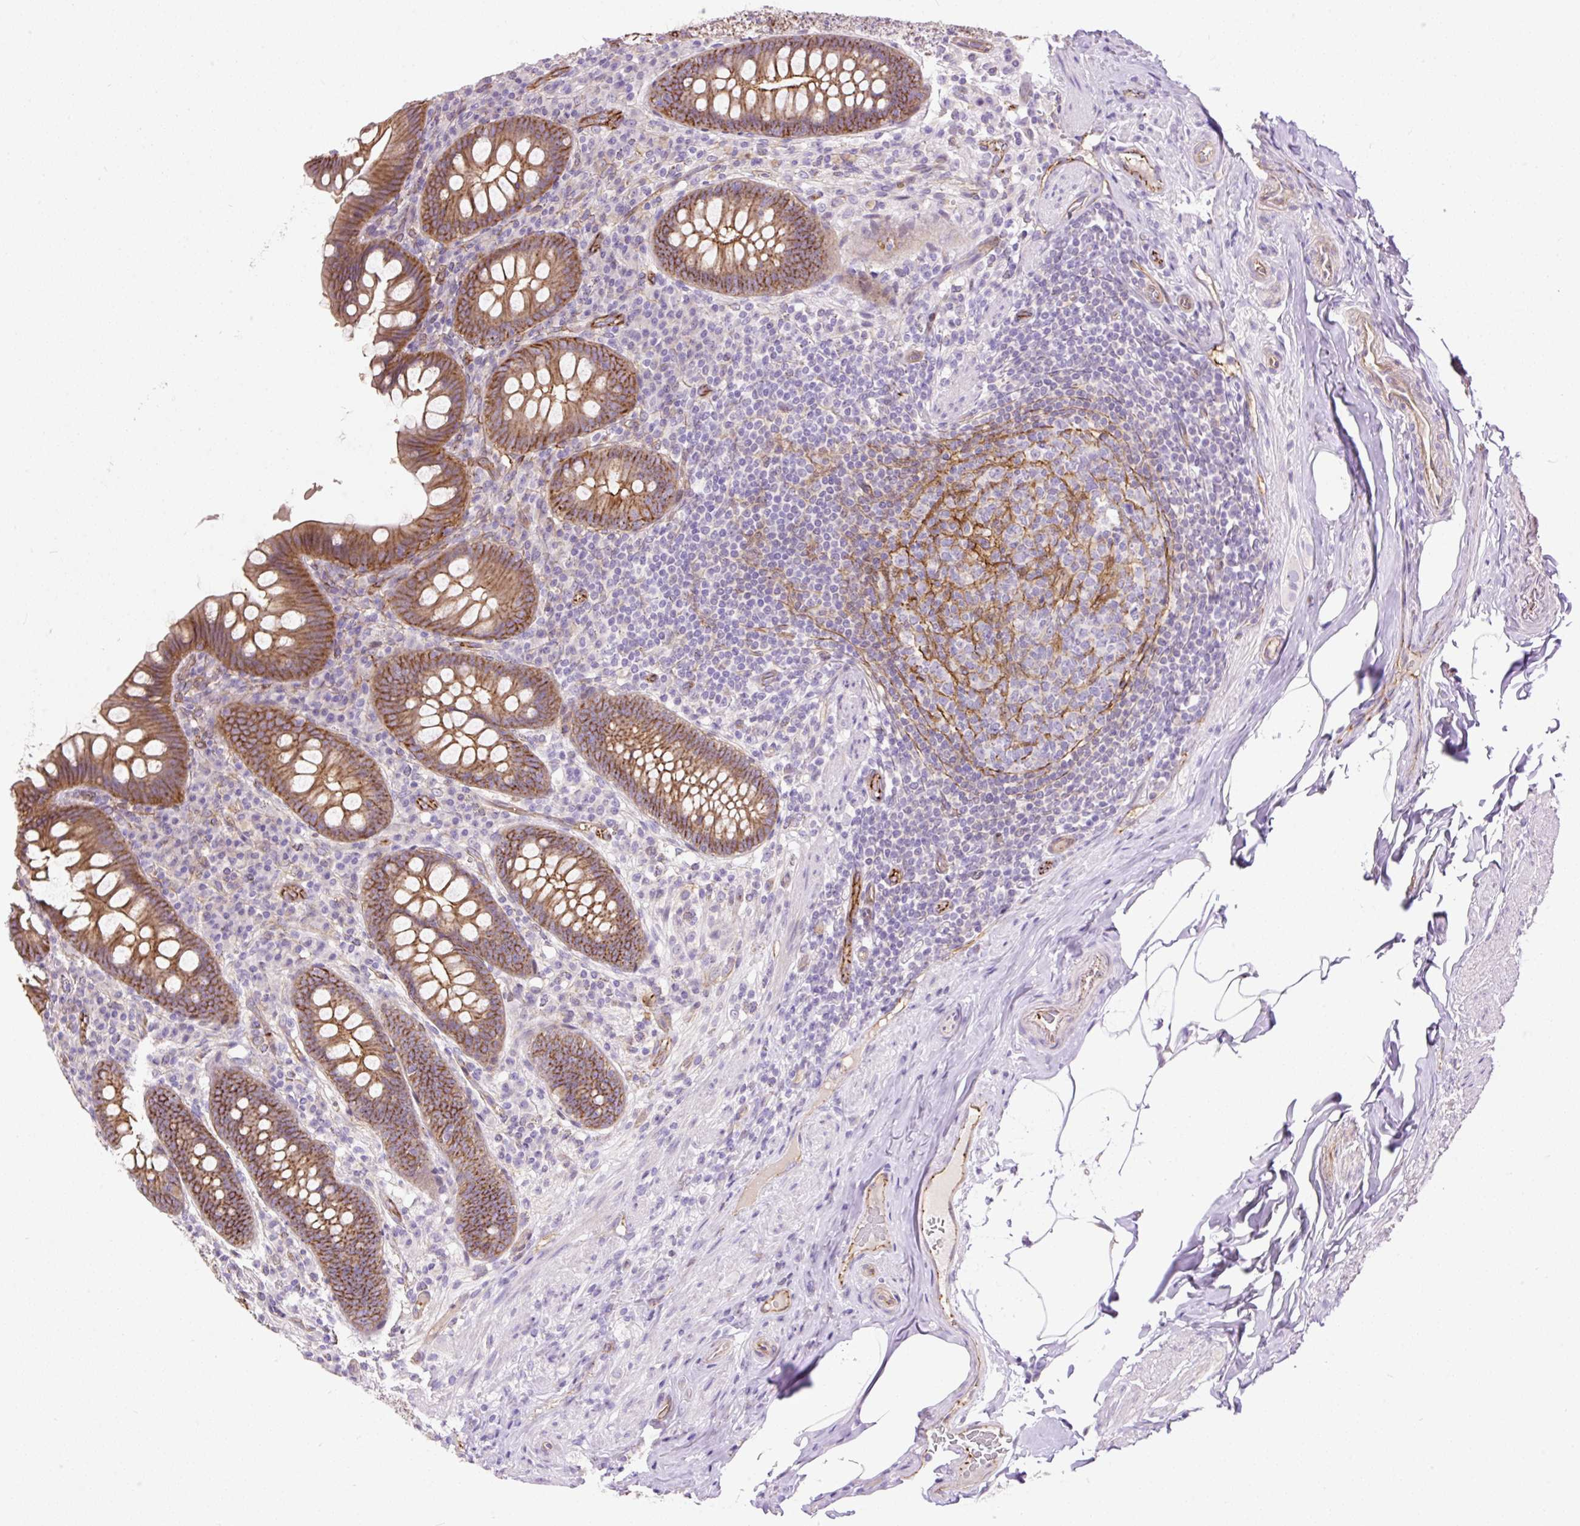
{"staining": {"intensity": "strong", "quantity": ">75%", "location": "cytoplasmic/membranous"}, "tissue": "appendix", "cell_type": "Glandular cells", "image_type": "normal", "snomed": [{"axis": "morphology", "description": "Normal tissue, NOS"}, {"axis": "topography", "description": "Appendix"}], "caption": "Glandular cells display strong cytoplasmic/membranous positivity in approximately >75% of cells in normal appendix.", "gene": "MAGEB16", "patient": {"sex": "male", "age": 71}}